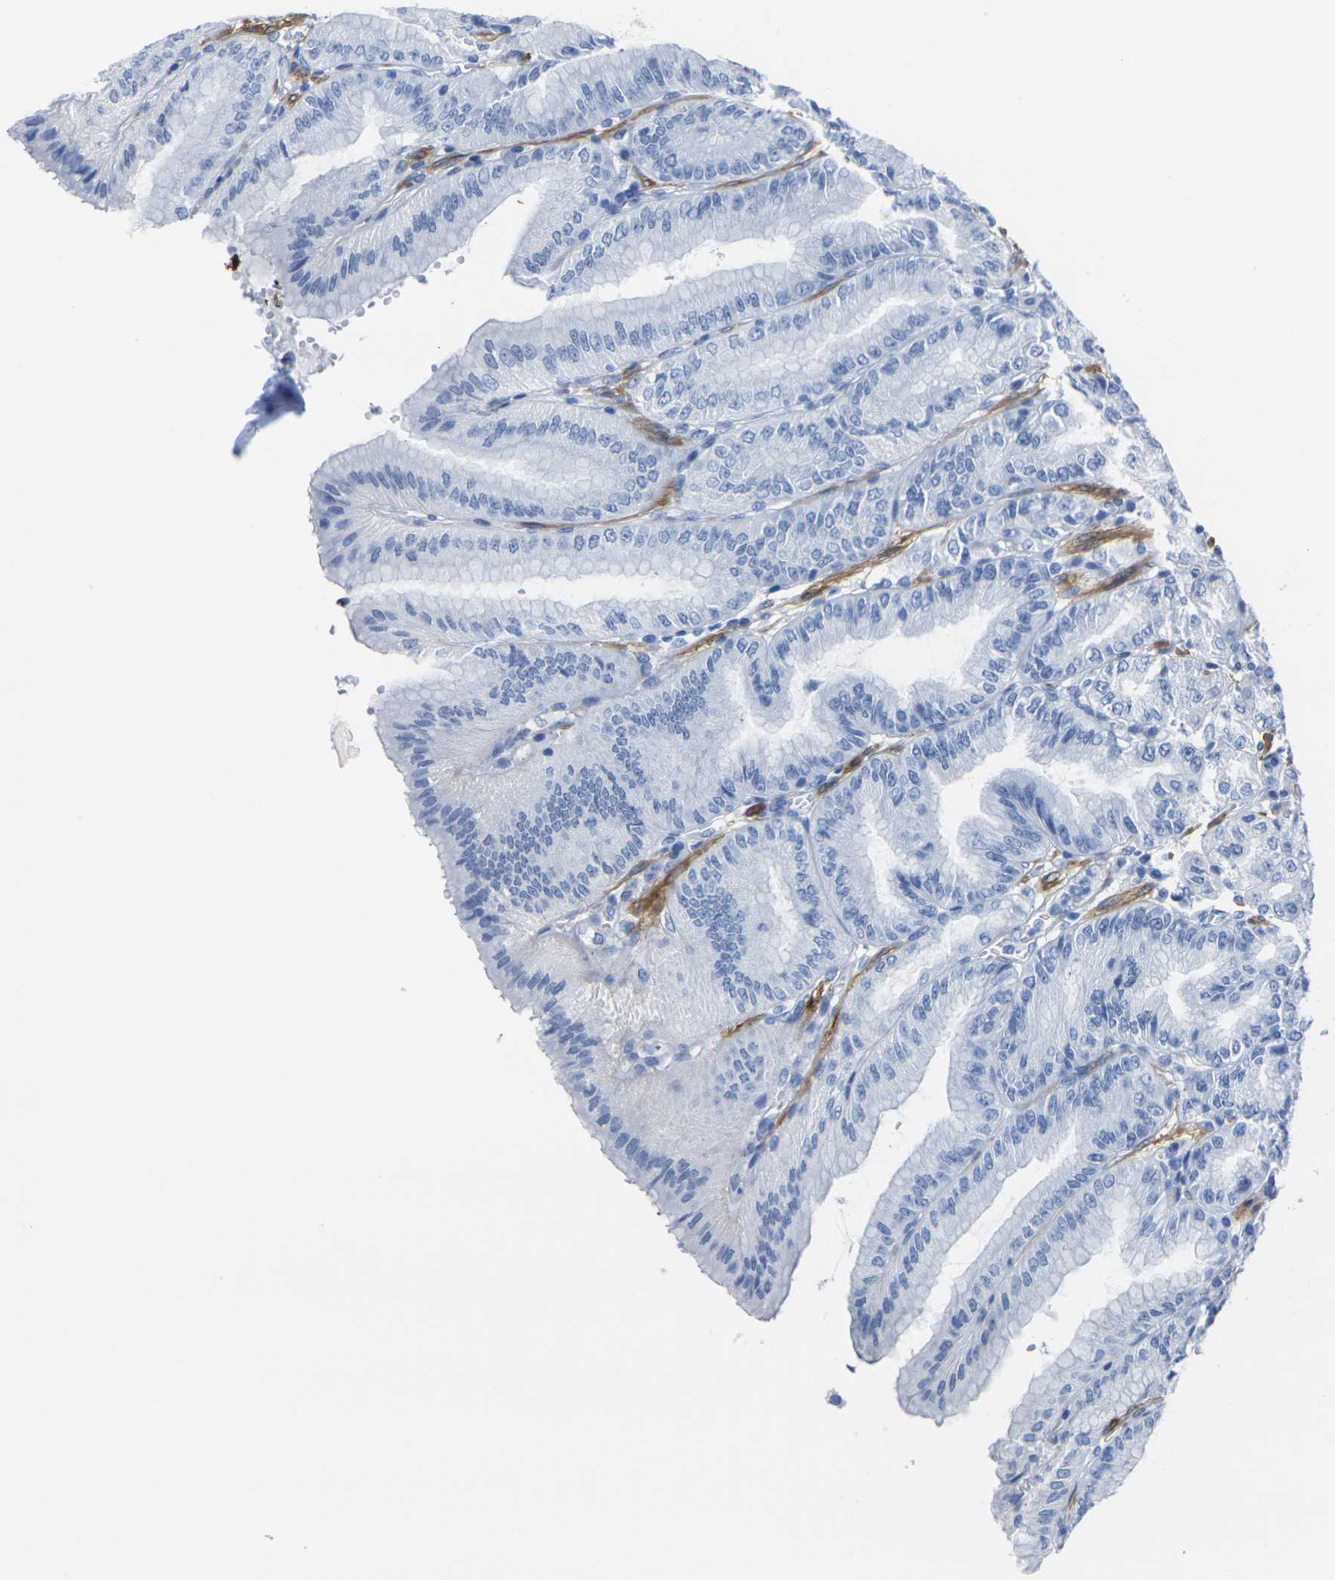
{"staining": {"intensity": "negative", "quantity": "none", "location": "none"}, "tissue": "stomach", "cell_type": "Glandular cells", "image_type": "normal", "snomed": [{"axis": "morphology", "description": "Normal tissue, NOS"}, {"axis": "topography", "description": "Stomach, lower"}], "caption": "A histopathology image of stomach stained for a protein displays no brown staining in glandular cells. (DAB immunohistochemistry with hematoxylin counter stain).", "gene": "CNN1", "patient": {"sex": "male", "age": 71}}